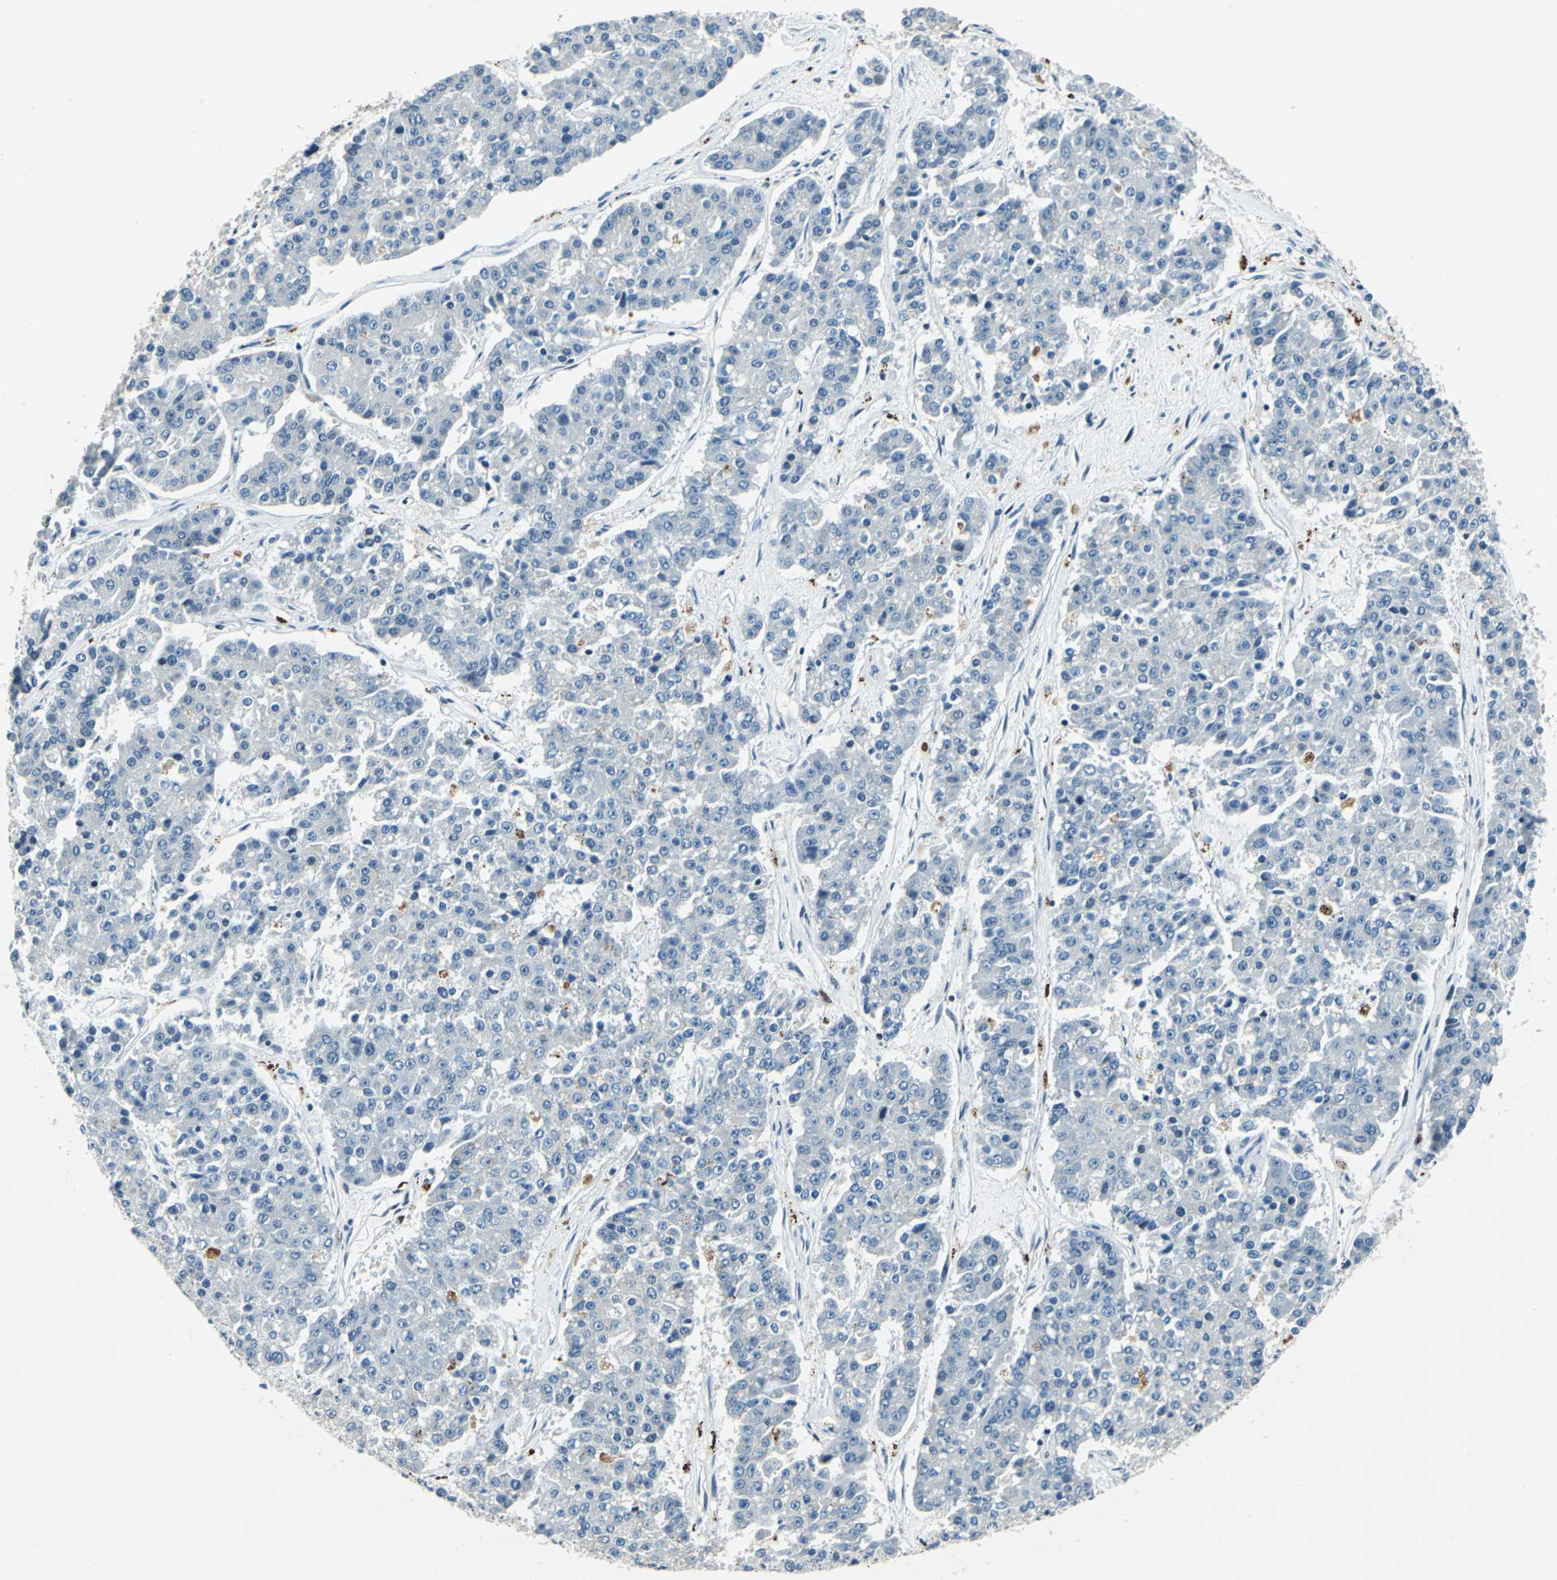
{"staining": {"intensity": "negative", "quantity": "none", "location": "none"}, "tissue": "pancreatic cancer", "cell_type": "Tumor cells", "image_type": "cancer", "snomed": [{"axis": "morphology", "description": "Adenocarcinoma, NOS"}, {"axis": "topography", "description": "Pancreas"}], "caption": "Adenocarcinoma (pancreatic) was stained to show a protein in brown. There is no significant staining in tumor cells. (Brightfield microscopy of DAB (3,3'-diaminobenzidine) immunohistochemistry (IHC) at high magnification).", "gene": "HCFC2", "patient": {"sex": "male", "age": 50}}